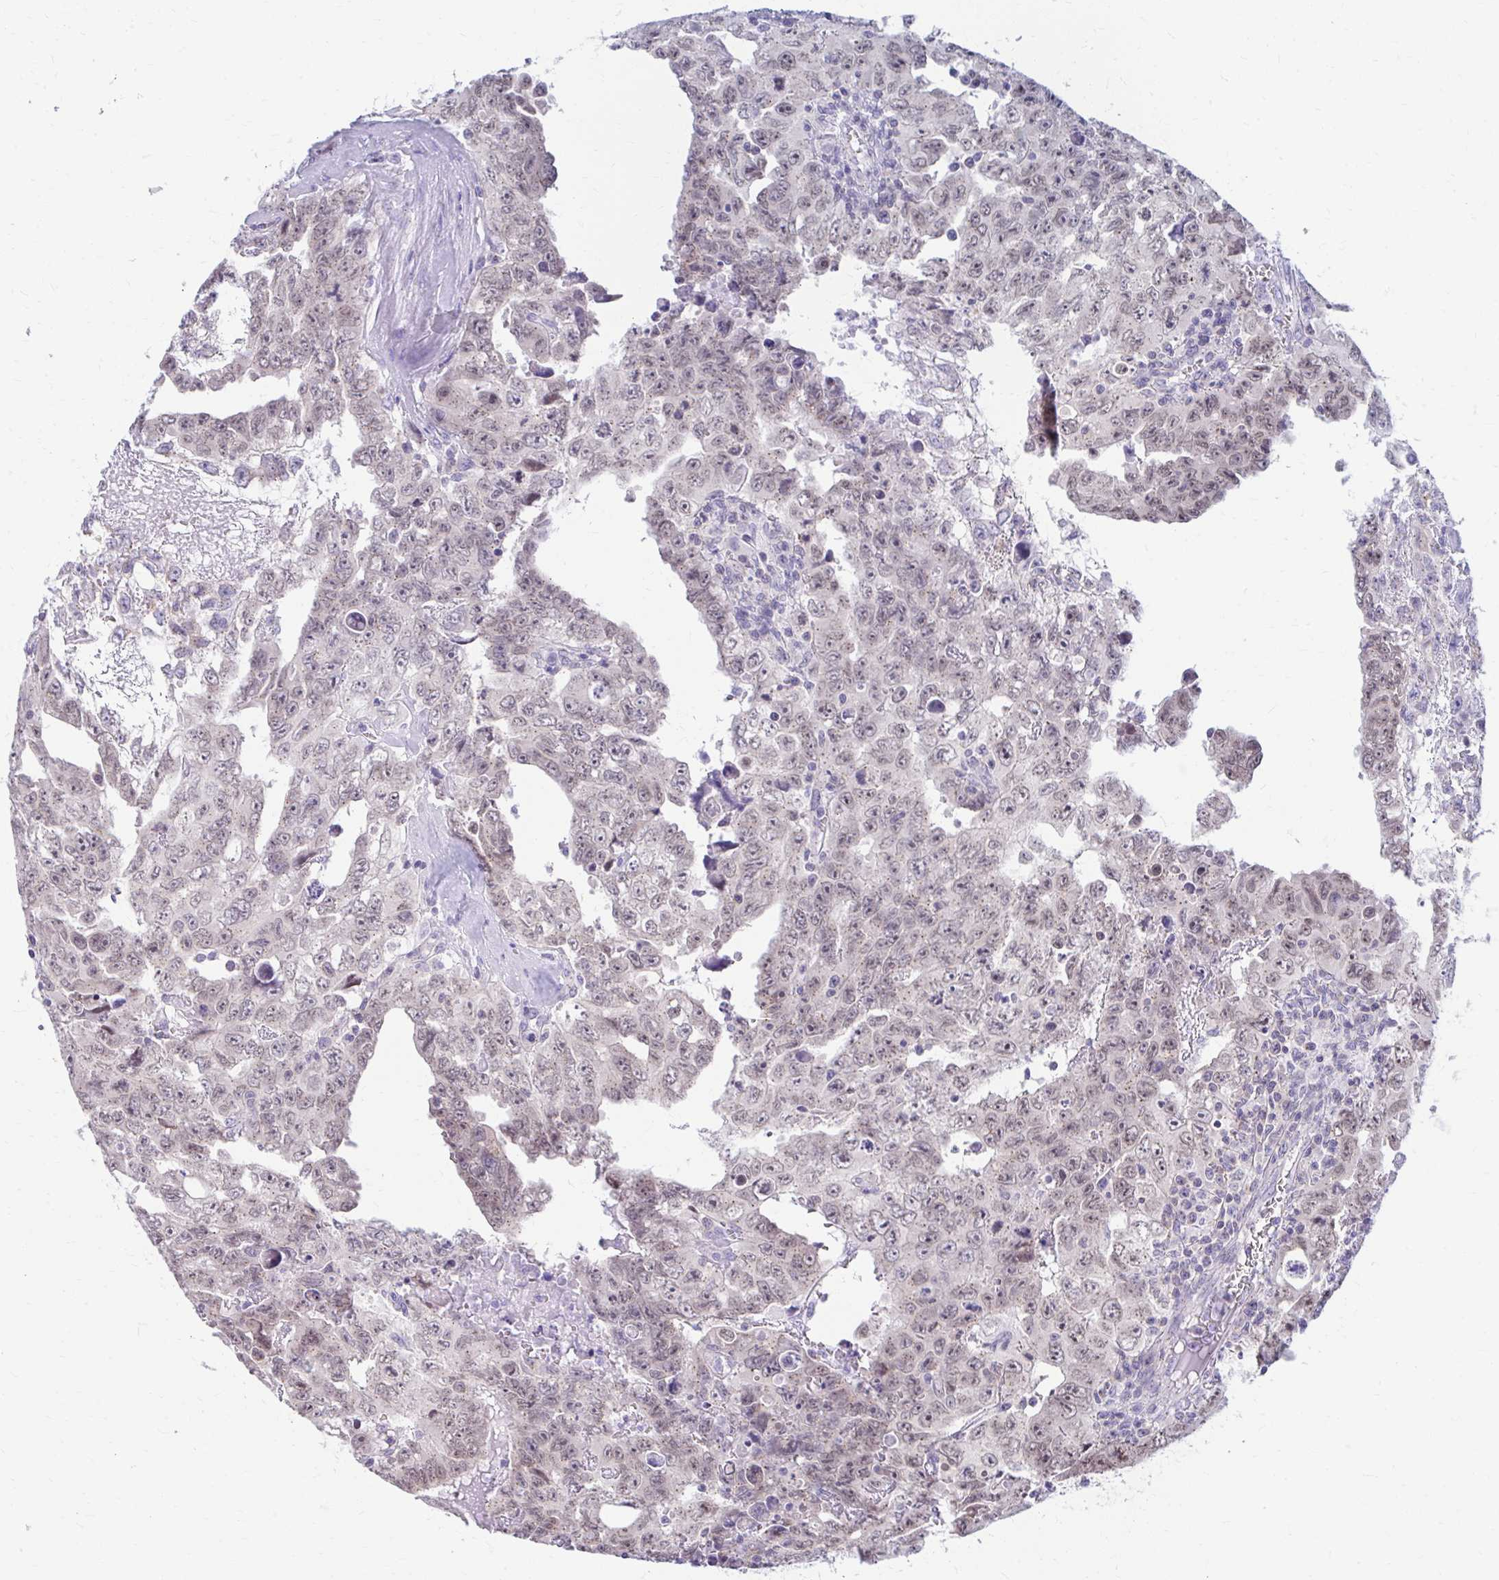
{"staining": {"intensity": "weak", "quantity": ">75%", "location": "nuclear"}, "tissue": "testis cancer", "cell_type": "Tumor cells", "image_type": "cancer", "snomed": [{"axis": "morphology", "description": "Carcinoma, Embryonal, NOS"}, {"axis": "topography", "description": "Testis"}], "caption": "High-magnification brightfield microscopy of embryonal carcinoma (testis) stained with DAB (brown) and counterstained with hematoxylin (blue). tumor cells exhibit weak nuclear positivity is present in about>75% of cells.", "gene": "RADIL", "patient": {"sex": "male", "age": 24}}